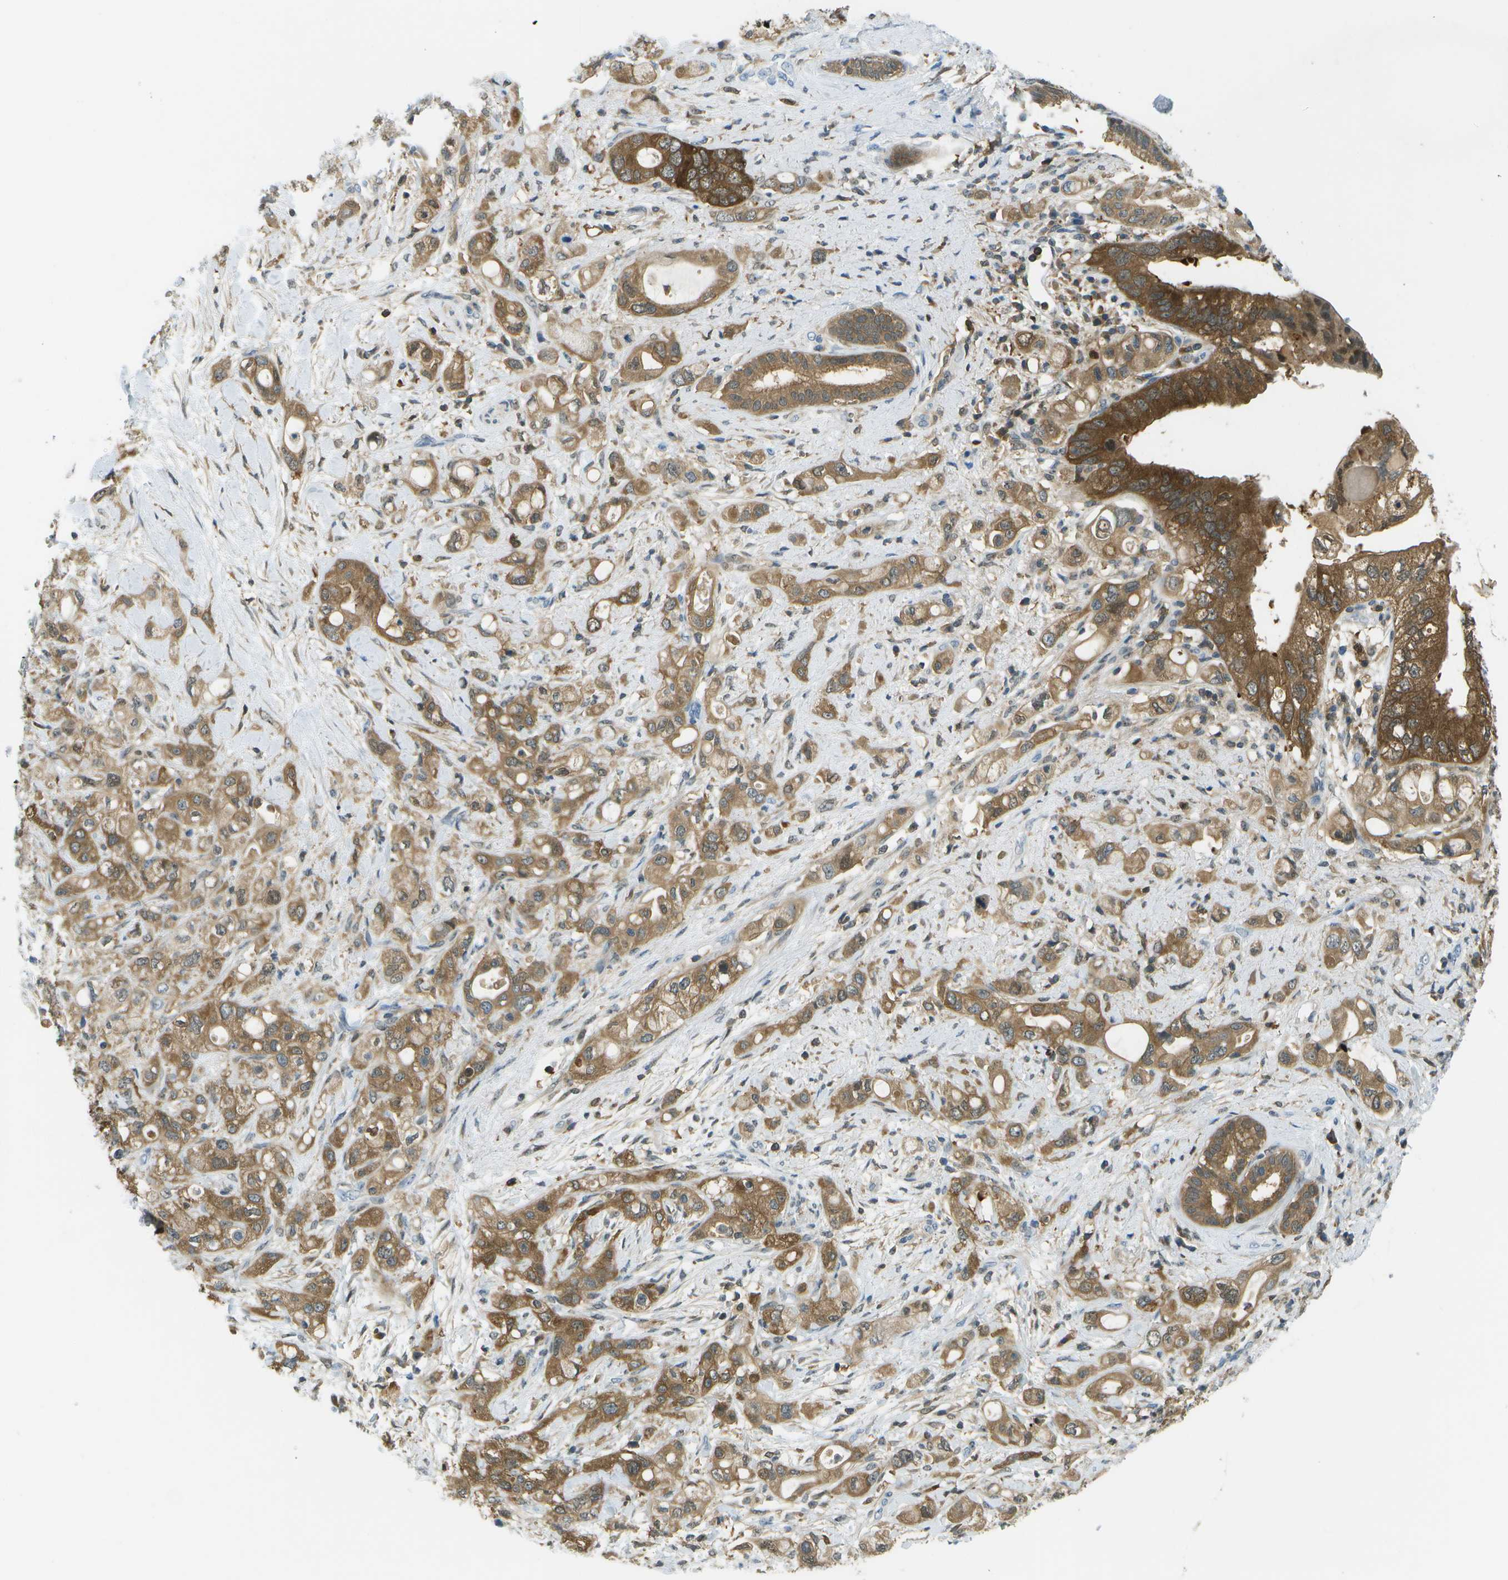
{"staining": {"intensity": "moderate", "quantity": ">75%", "location": "cytoplasmic/membranous"}, "tissue": "pancreatic cancer", "cell_type": "Tumor cells", "image_type": "cancer", "snomed": [{"axis": "morphology", "description": "Adenocarcinoma, NOS"}, {"axis": "topography", "description": "Pancreas"}], "caption": "Immunohistochemistry (IHC) histopathology image of human pancreatic cancer stained for a protein (brown), which exhibits medium levels of moderate cytoplasmic/membranous staining in about >75% of tumor cells.", "gene": "CDH23", "patient": {"sex": "female", "age": 56}}